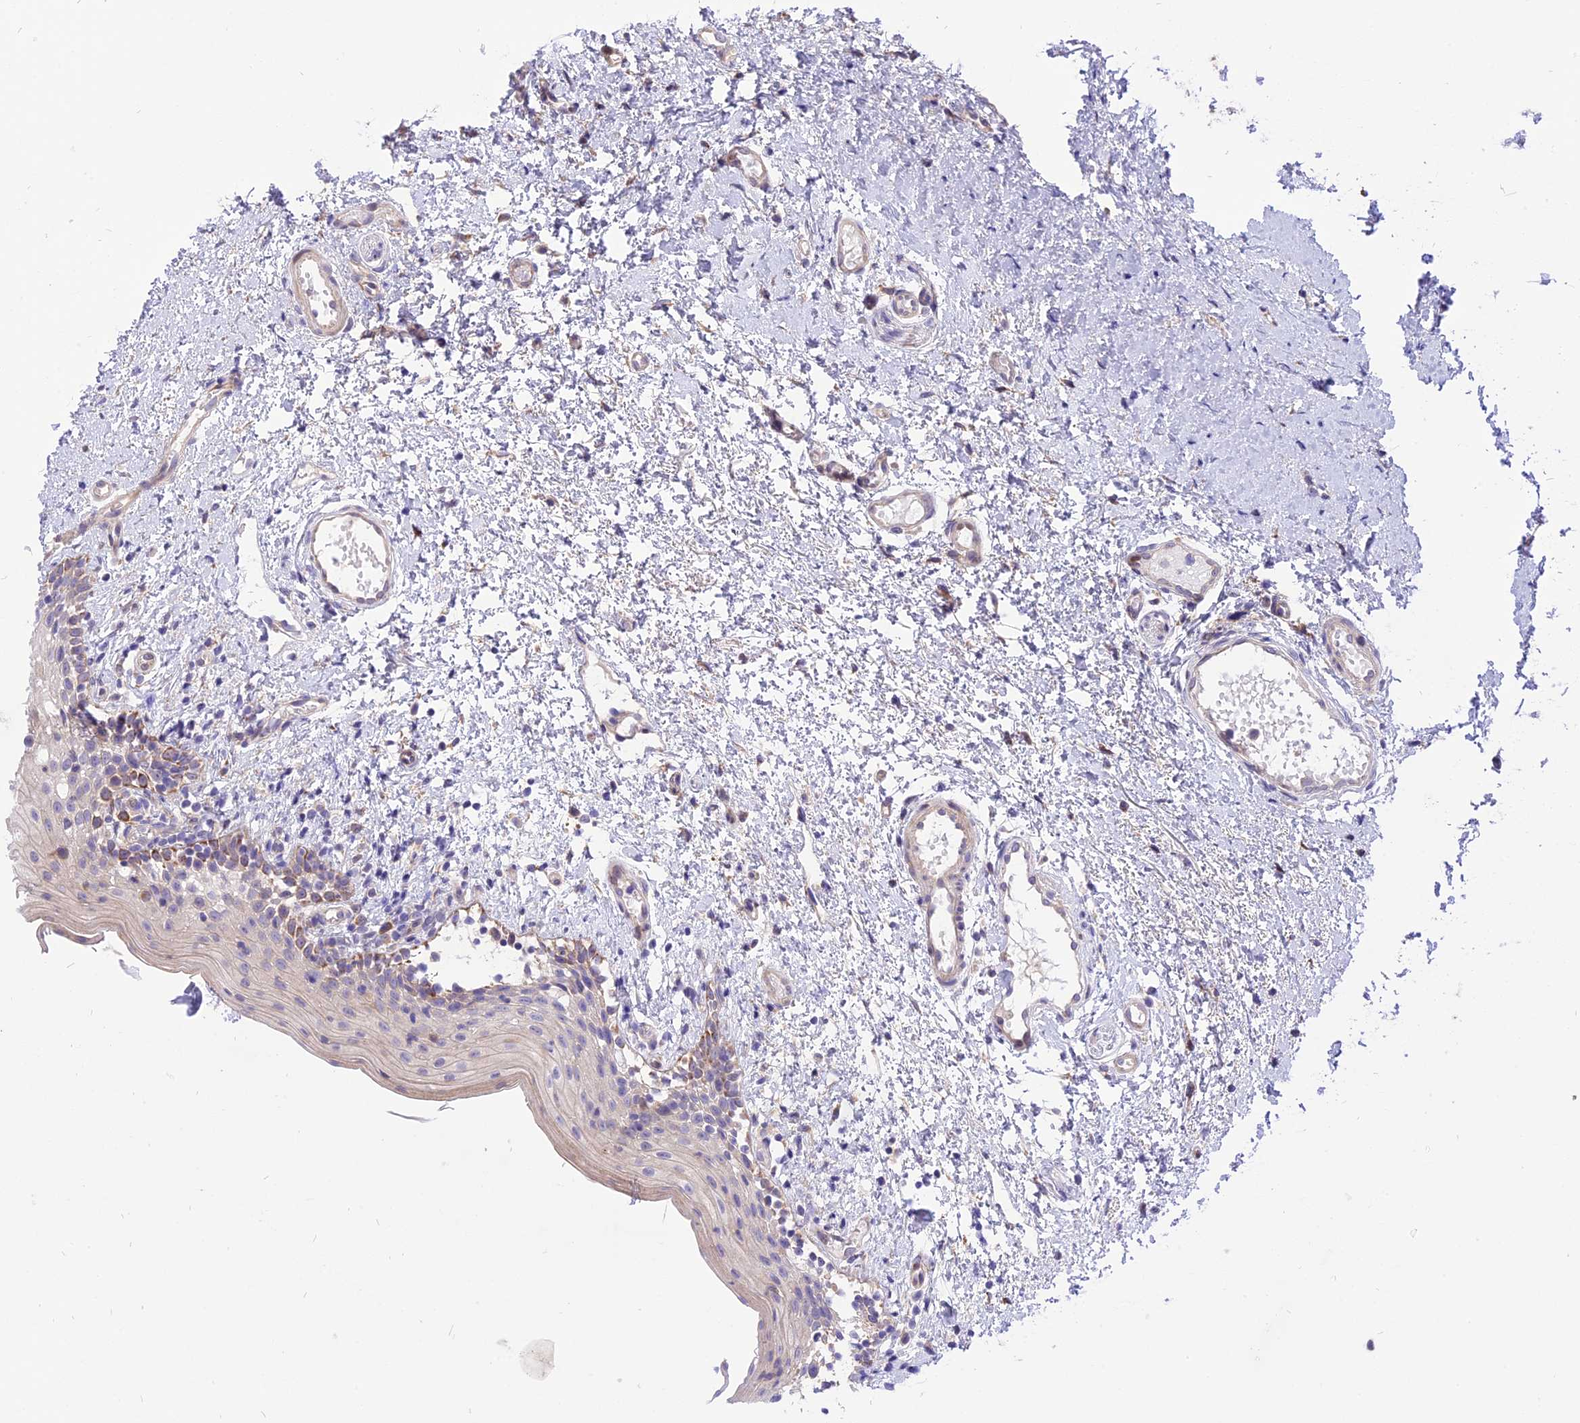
{"staining": {"intensity": "moderate", "quantity": "<25%", "location": "cytoplasmic/membranous"}, "tissue": "oral mucosa", "cell_type": "Squamous epithelial cells", "image_type": "normal", "snomed": [{"axis": "morphology", "description": "Normal tissue, NOS"}, {"axis": "topography", "description": "Oral tissue"}], "caption": "Immunohistochemistry (IHC) photomicrograph of benign oral mucosa: human oral mucosa stained using immunohistochemistry shows low levels of moderate protein expression localized specifically in the cytoplasmic/membranous of squamous epithelial cells, appearing as a cytoplasmic/membranous brown color.", "gene": "ARMCX6", "patient": {"sex": "female", "age": 13}}